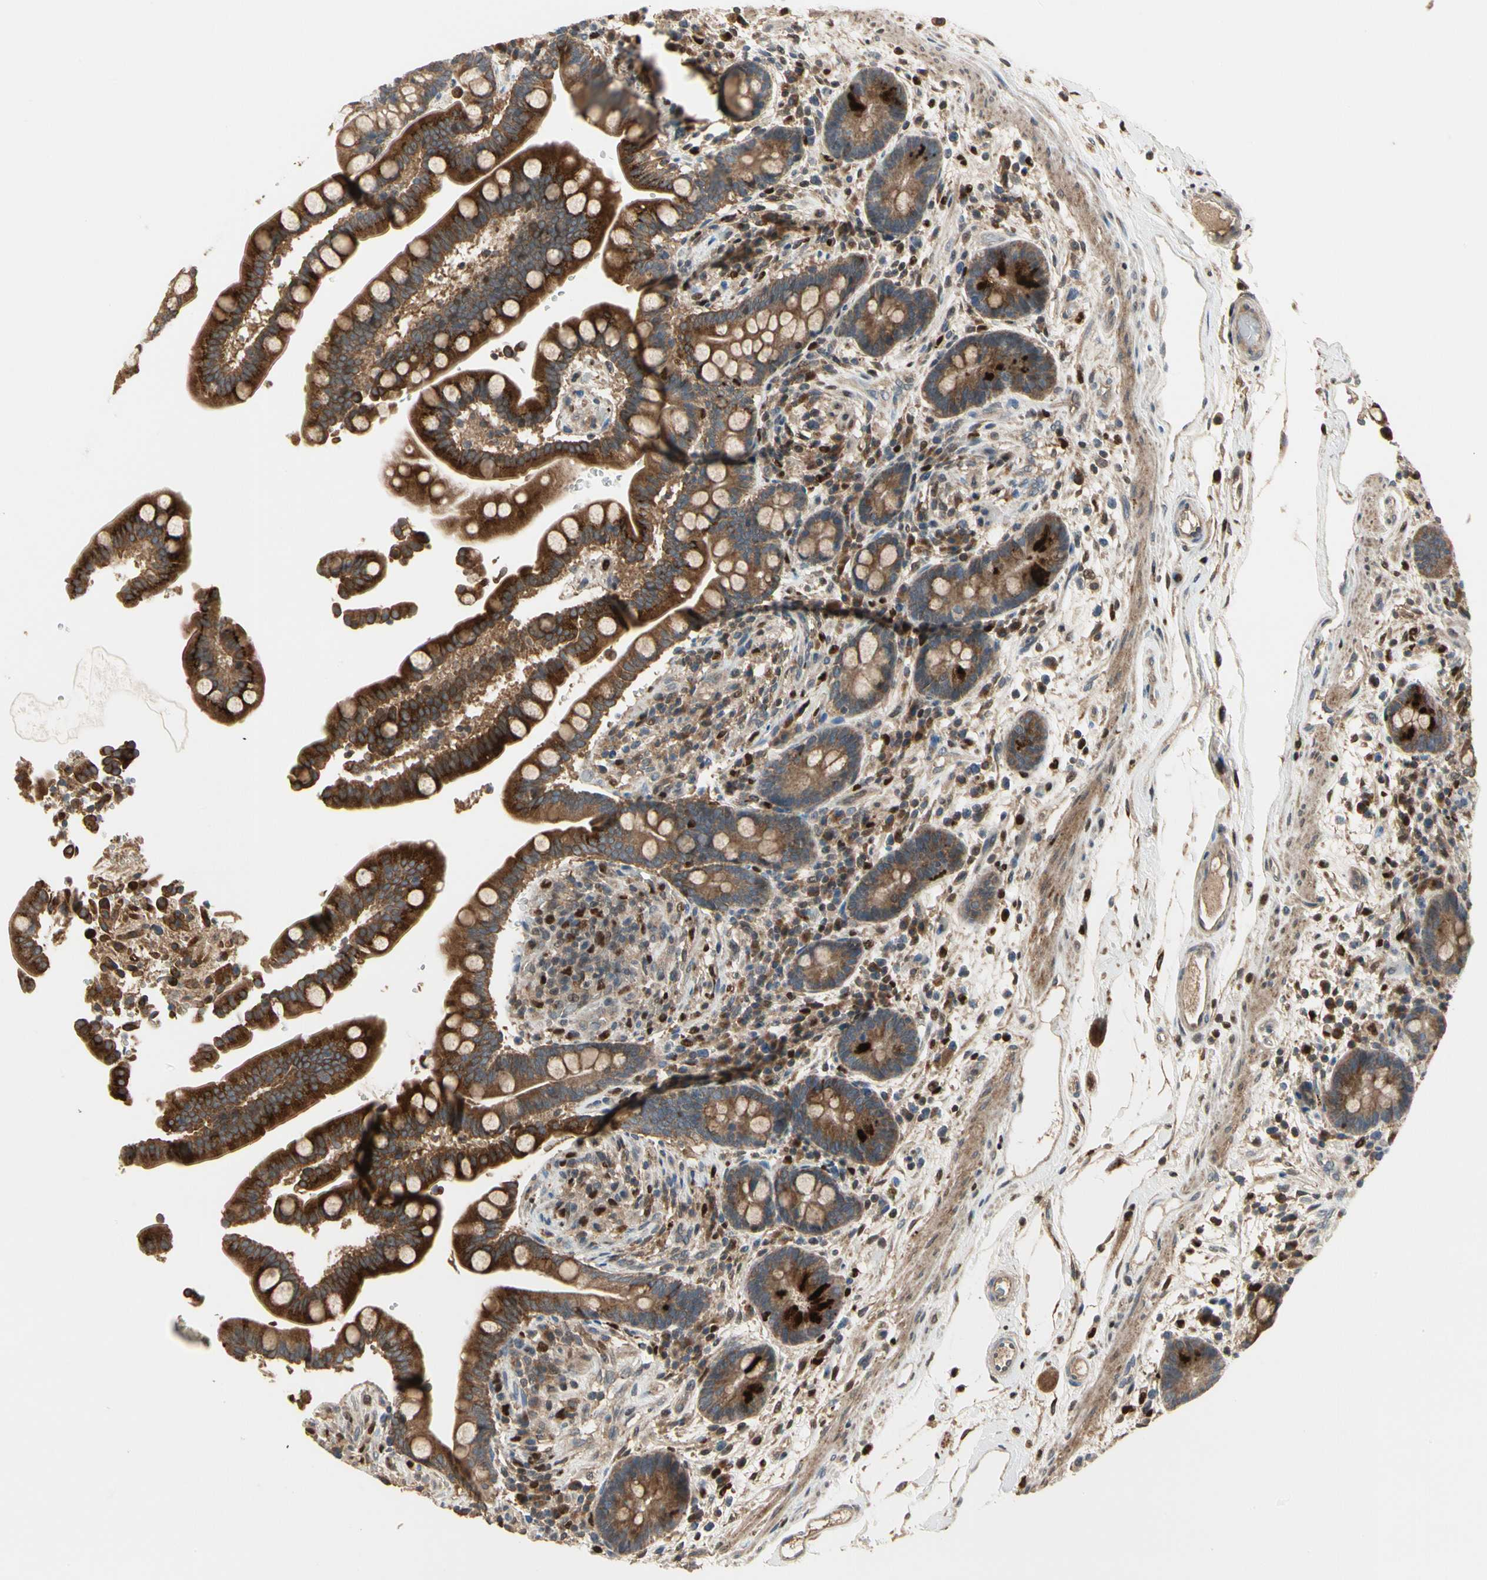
{"staining": {"intensity": "moderate", "quantity": ">75%", "location": "cytoplasmic/membranous,nuclear"}, "tissue": "colon", "cell_type": "Endothelial cells", "image_type": "normal", "snomed": [{"axis": "morphology", "description": "Normal tissue, NOS"}, {"axis": "topography", "description": "Colon"}], "caption": "DAB immunohistochemical staining of unremarkable colon displays moderate cytoplasmic/membranous,nuclear protein staining in approximately >75% of endothelial cells. Nuclei are stained in blue.", "gene": "CGREF1", "patient": {"sex": "male", "age": 73}}